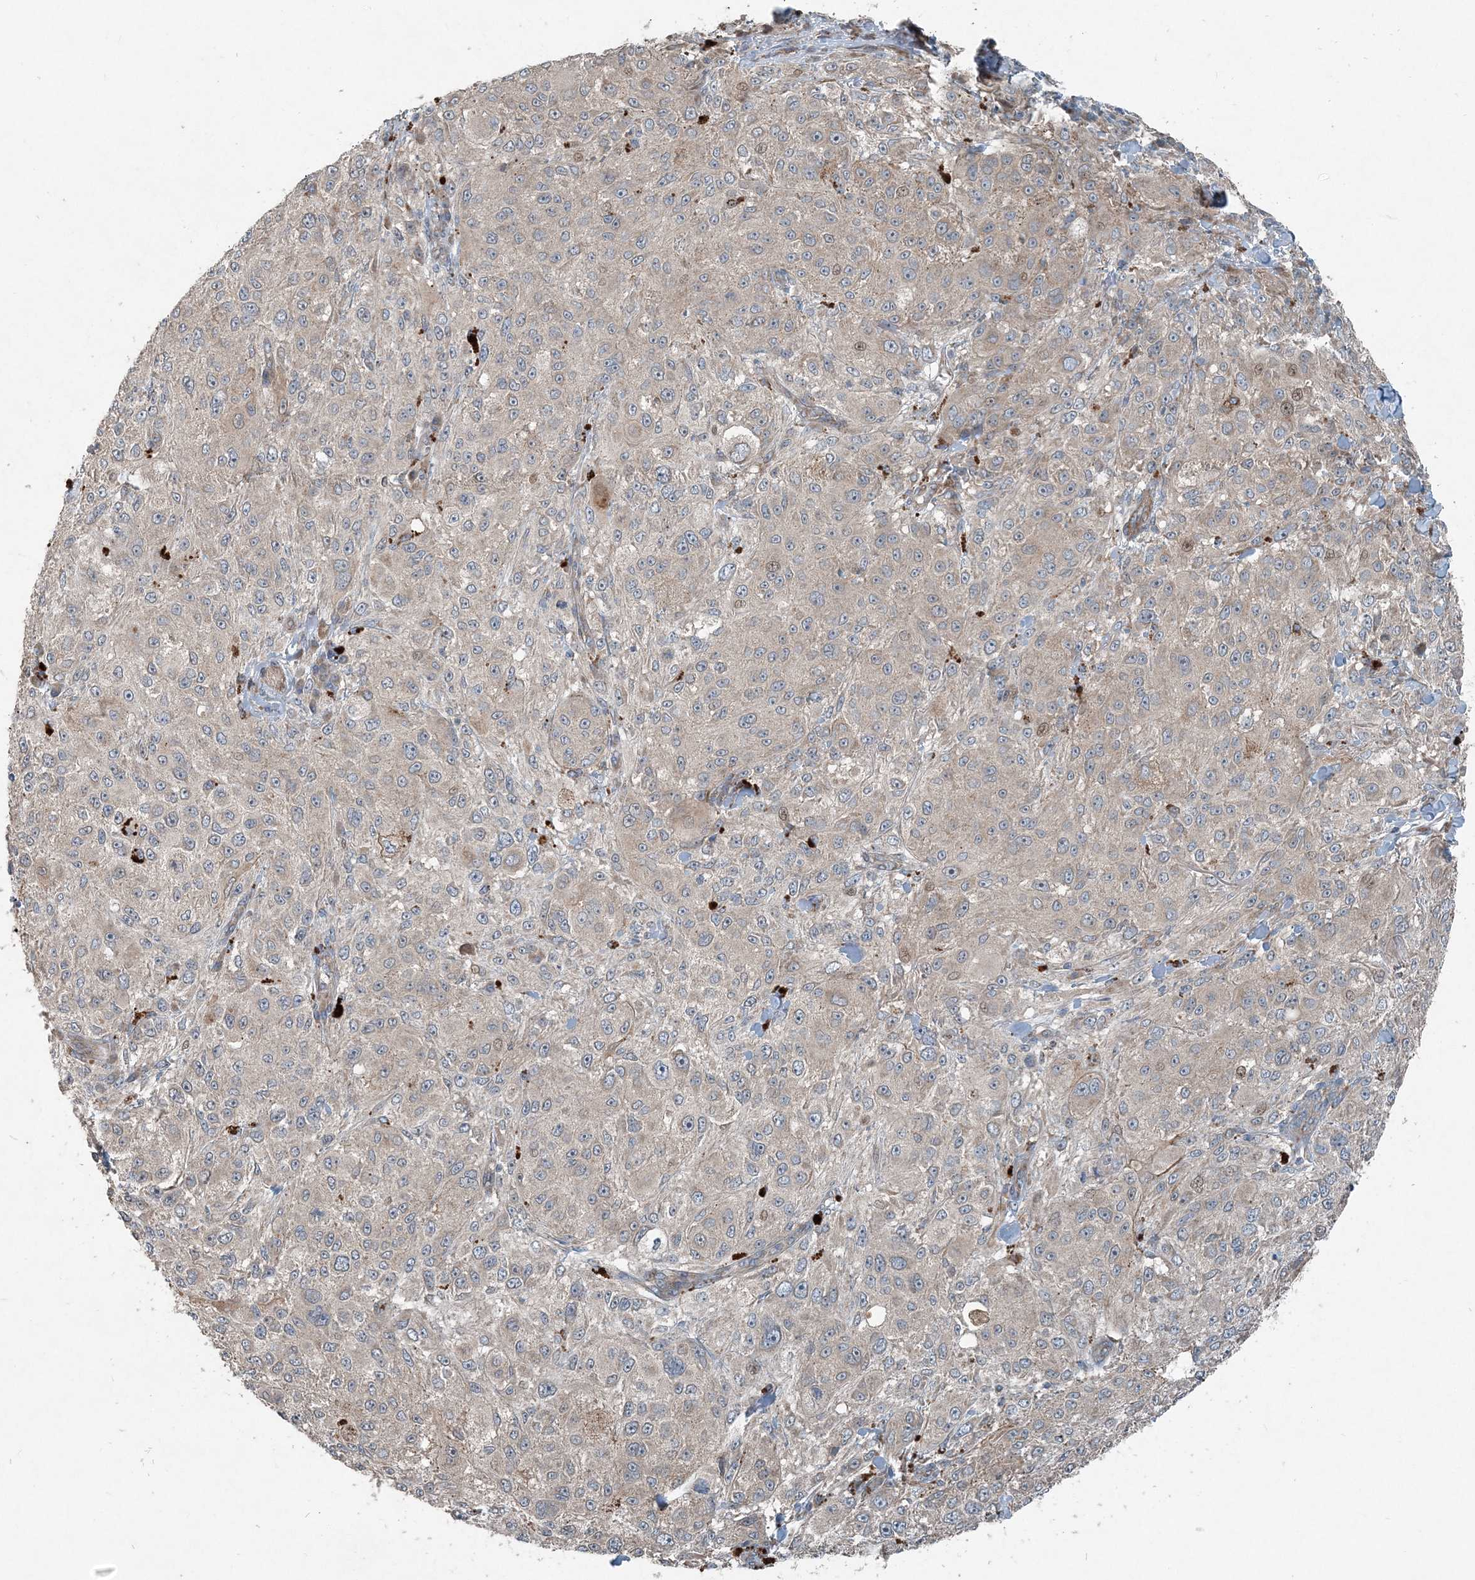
{"staining": {"intensity": "weak", "quantity": "<25%", "location": "cytoplasmic/membranous"}, "tissue": "melanoma", "cell_type": "Tumor cells", "image_type": "cancer", "snomed": [{"axis": "morphology", "description": "Necrosis, NOS"}, {"axis": "morphology", "description": "Malignant melanoma, NOS"}, {"axis": "topography", "description": "Skin"}], "caption": "Human melanoma stained for a protein using immunohistochemistry displays no staining in tumor cells.", "gene": "INTU", "patient": {"sex": "female", "age": 87}}